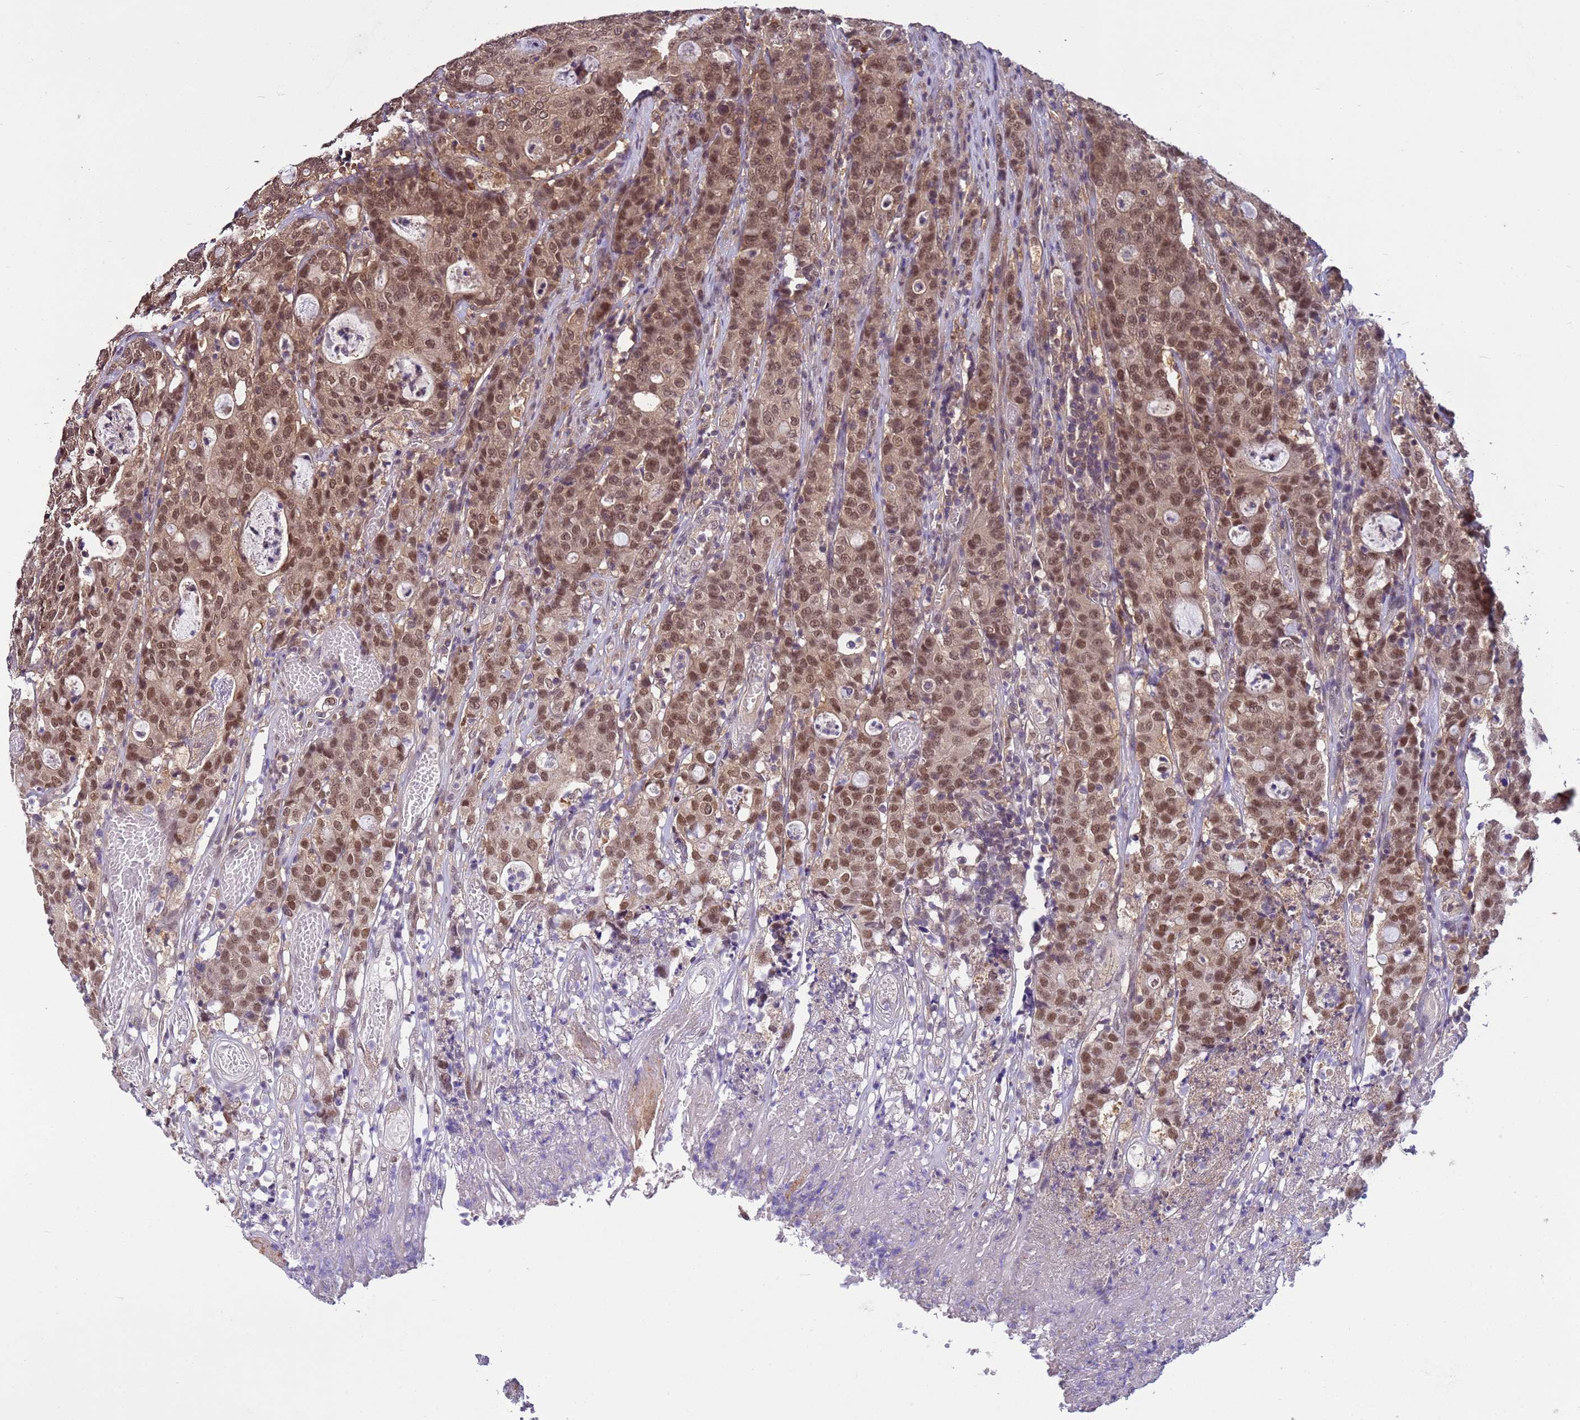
{"staining": {"intensity": "moderate", "quantity": ">75%", "location": "nuclear"}, "tissue": "colorectal cancer", "cell_type": "Tumor cells", "image_type": "cancer", "snomed": [{"axis": "morphology", "description": "Adenocarcinoma, NOS"}, {"axis": "topography", "description": "Colon"}], "caption": "Colorectal adenocarcinoma was stained to show a protein in brown. There is medium levels of moderate nuclear staining in about >75% of tumor cells.", "gene": "NPEPPS", "patient": {"sex": "male", "age": 83}}